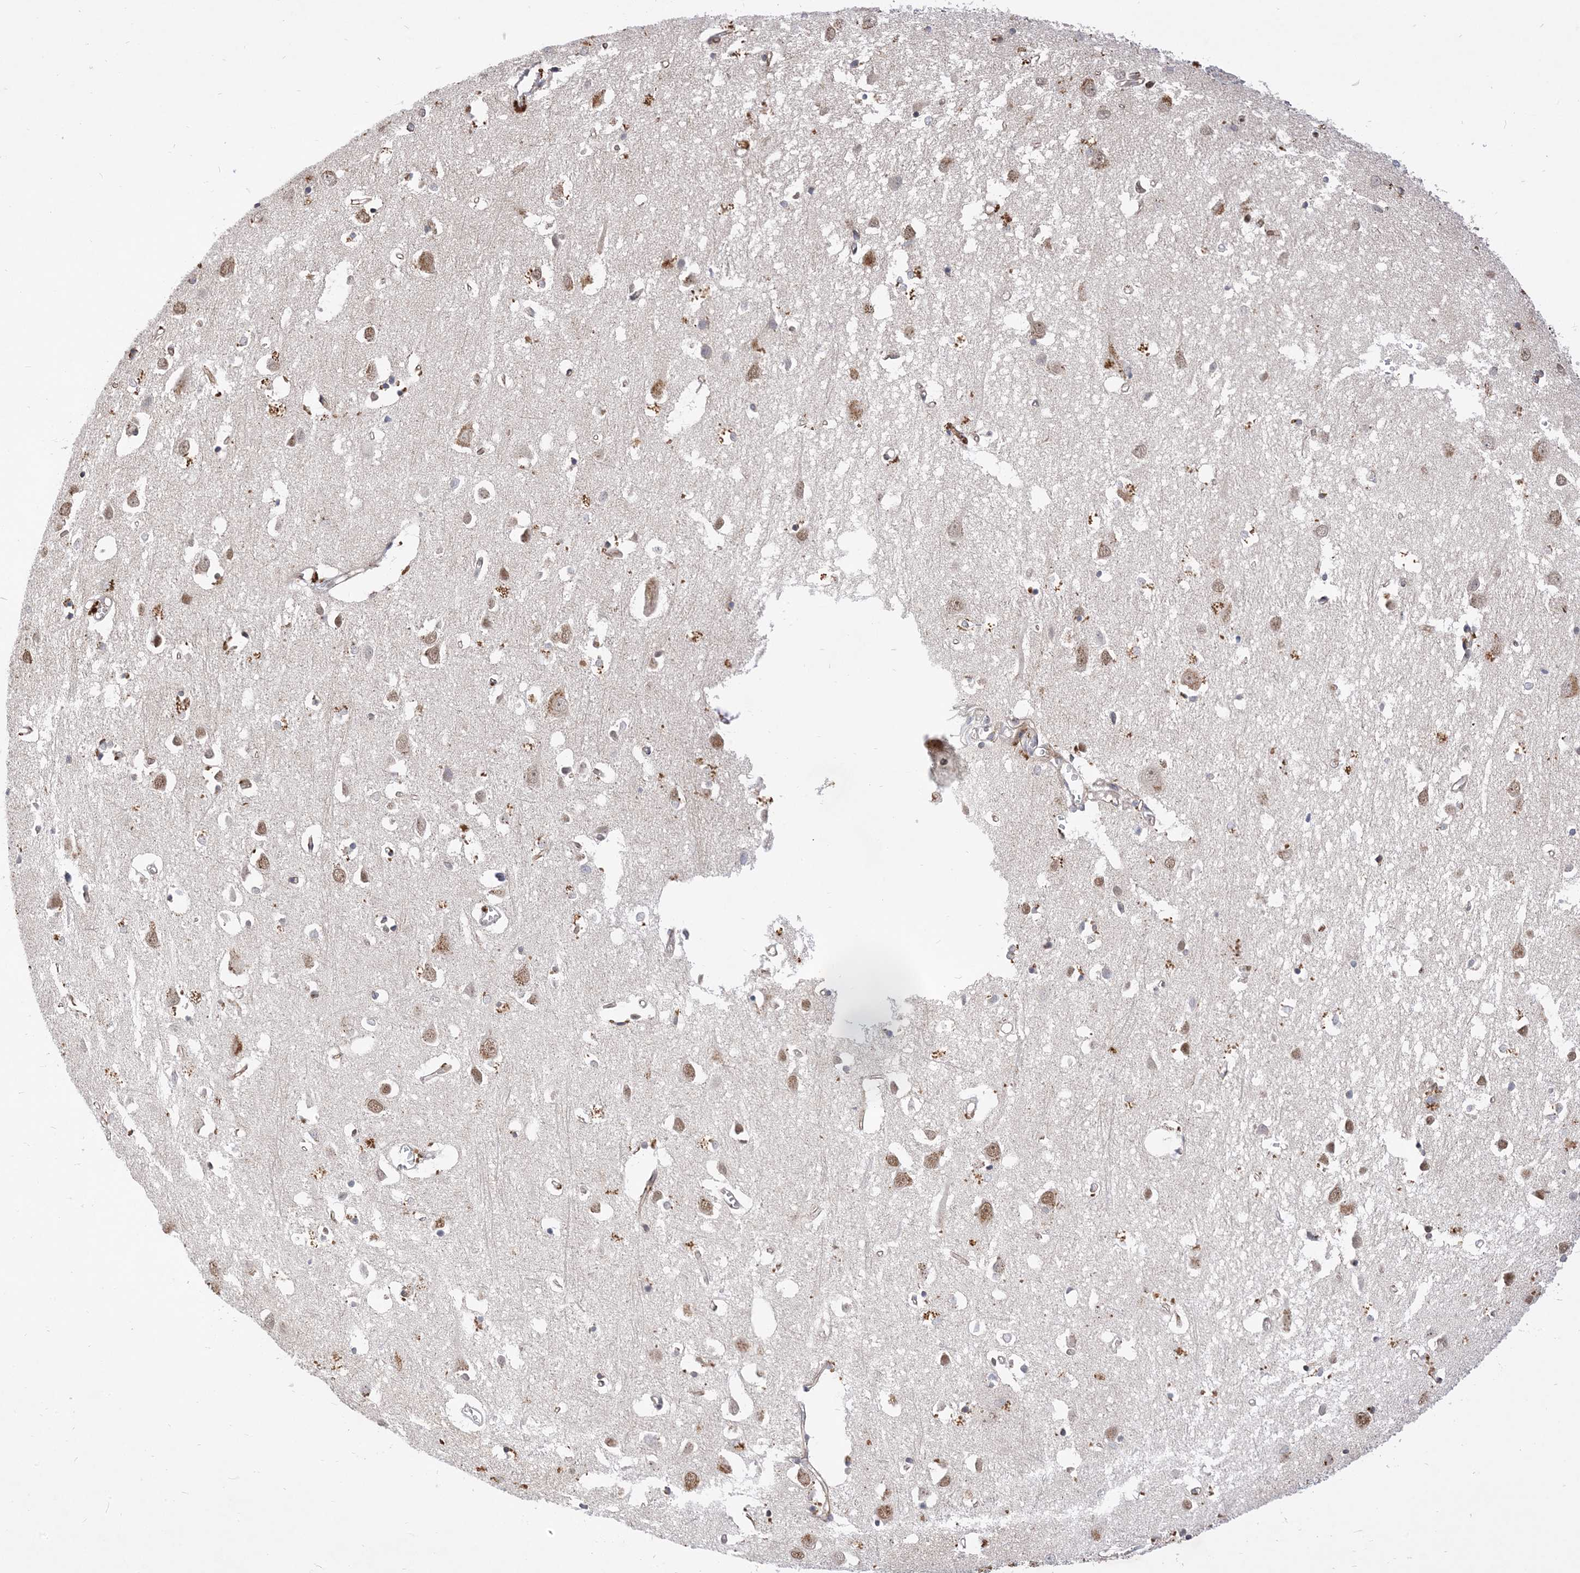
{"staining": {"intensity": "weak", "quantity": "25%-75%", "location": "cytoplasmic/membranous"}, "tissue": "cerebral cortex", "cell_type": "Endothelial cells", "image_type": "normal", "snomed": [{"axis": "morphology", "description": "Normal tissue, NOS"}, {"axis": "topography", "description": "Cerebral cortex"}], "caption": "Cerebral cortex stained with a brown dye demonstrates weak cytoplasmic/membranous positive positivity in approximately 25%-75% of endothelial cells.", "gene": "TYSND1", "patient": {"sex": "female", "age": 64}}